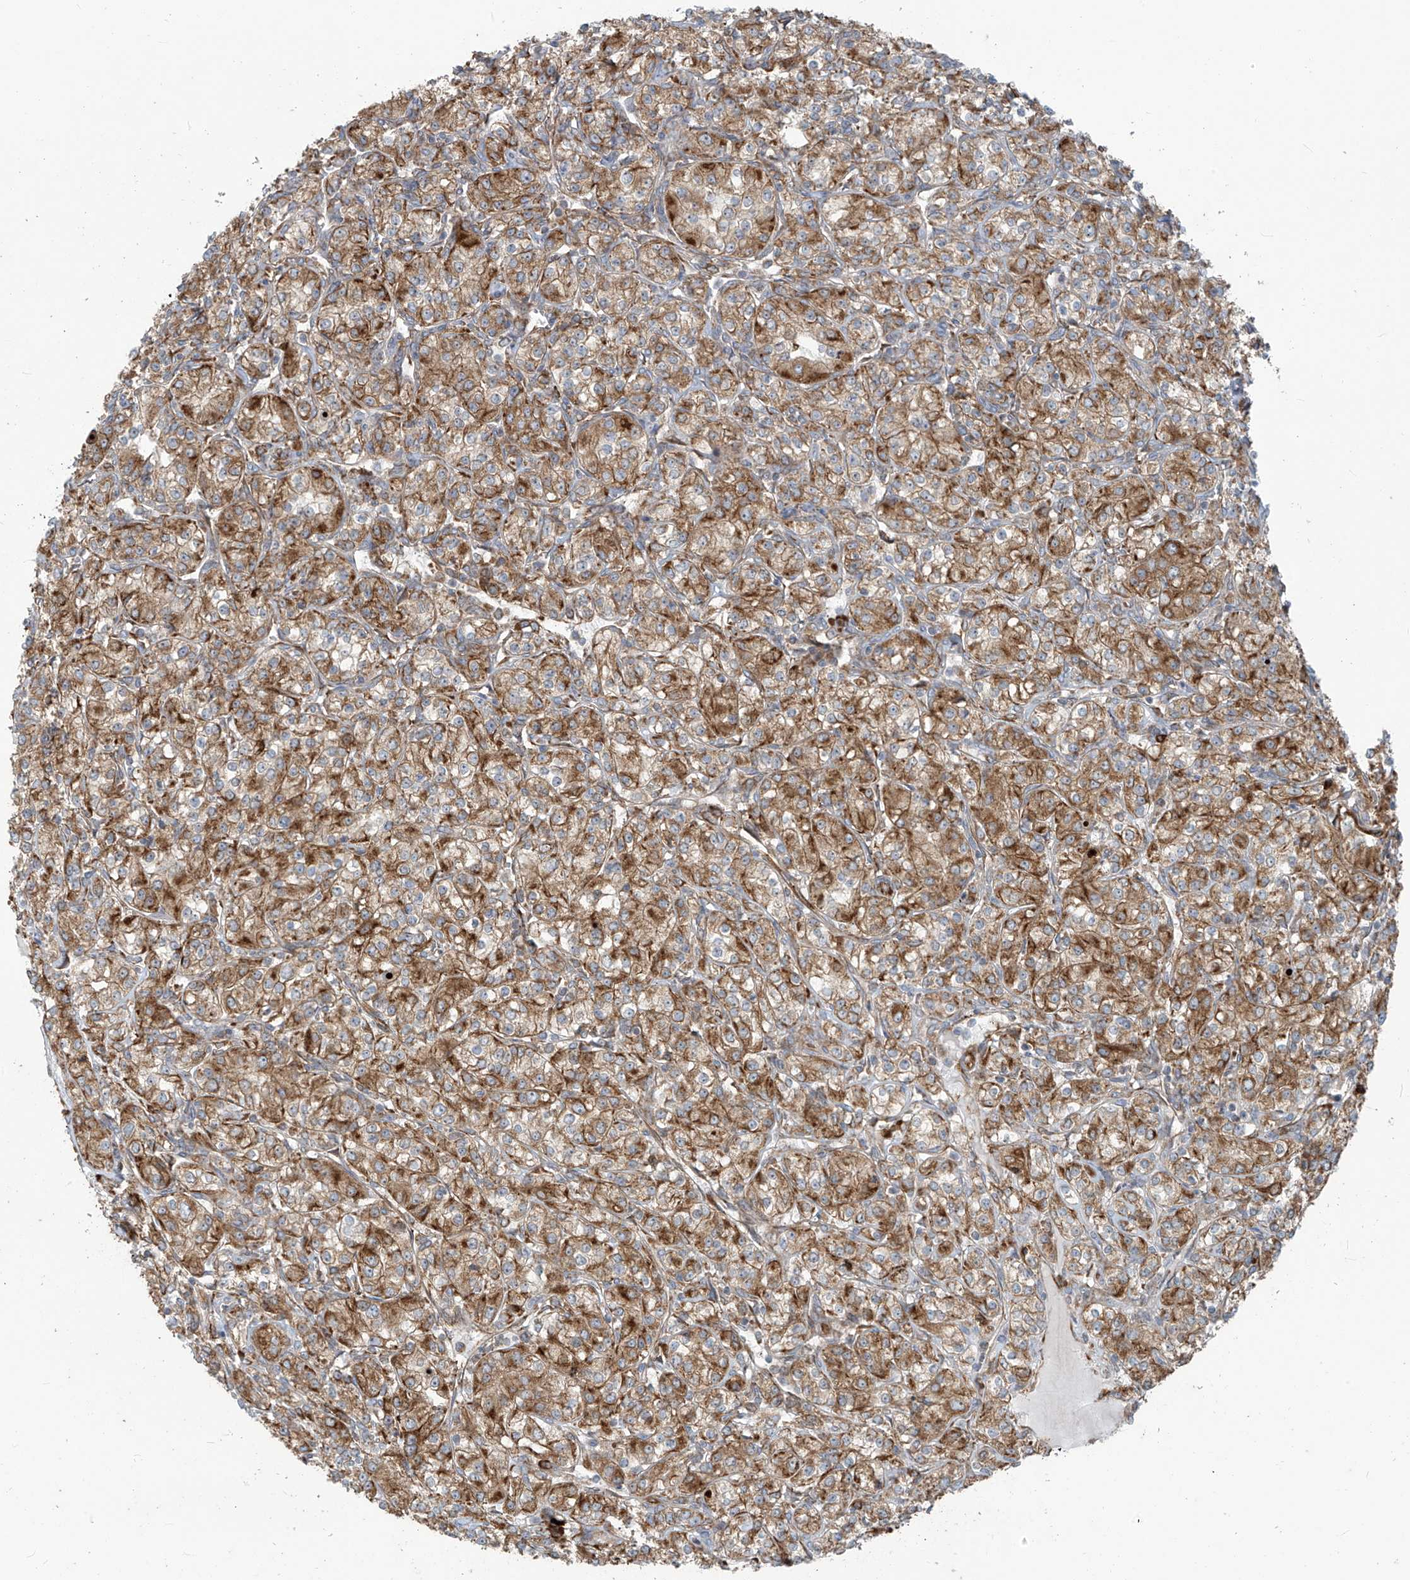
{"staining": {"intensity": "moderate", "quantity": ">75%", "location": "cytoplasmic/membranous"}, "tissue": "renal cancer", "cell_type": "Tumor cells", "image_type": "cancer", "snomed": [{"axis": "morphology", "description": "Adenocarcinoma, NOS"}, {"axis": "topography", "description": "Kidney"}], "caption": "Brown immunohistochemical staining in renal cancer (adenocarcinoma) reveals moderate cytoplasmic/membranous expression in approximately >75% of tumor cells.", "gene": "KATNIP", "patient": {"sex": "male", "age": 77}}